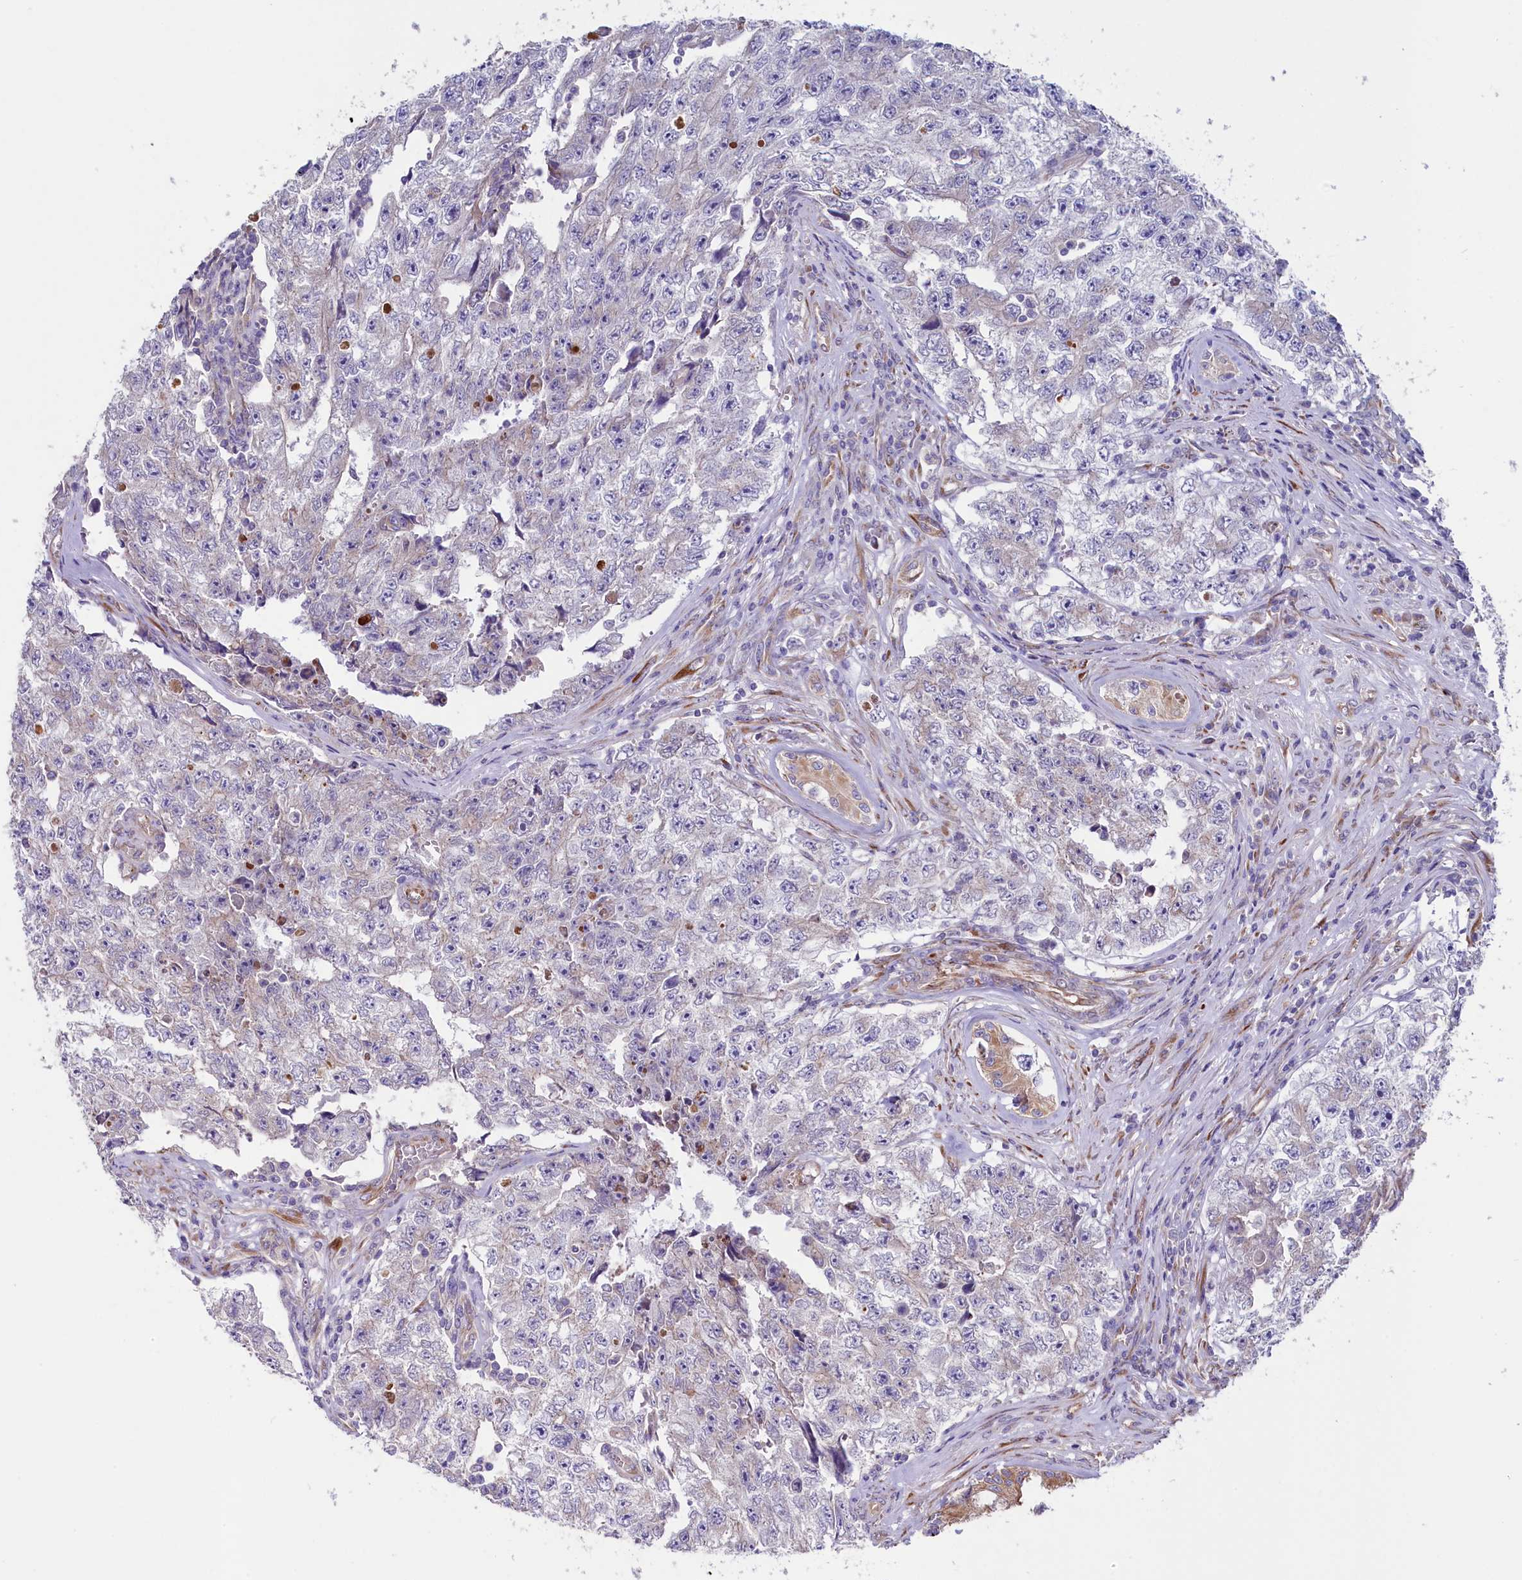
{"staining": {"intensity": "negative", "quantity": "none", "location": "none"}, "tissue": "testis cancer", "cell_type": "Tumor cells", "image_type": "cancer", "snomed": [{"axis": "morphology", "description": "Carcinoma, Embryonal, NOS"}, {"axis": "topography", "description": "Testis"}], "caption": "High power microscopy micrograph of an IHC histopathology image of testis embryonal carcinoma, revealing no significant expression in tumor cells. (Stains: DAB immunohistochemistry with hematoxylin counter stain, Microscopy: brightfield microscopy at high magnification).", "gene": "GPR108", "patient": {"sex": "male", "age": 17}}